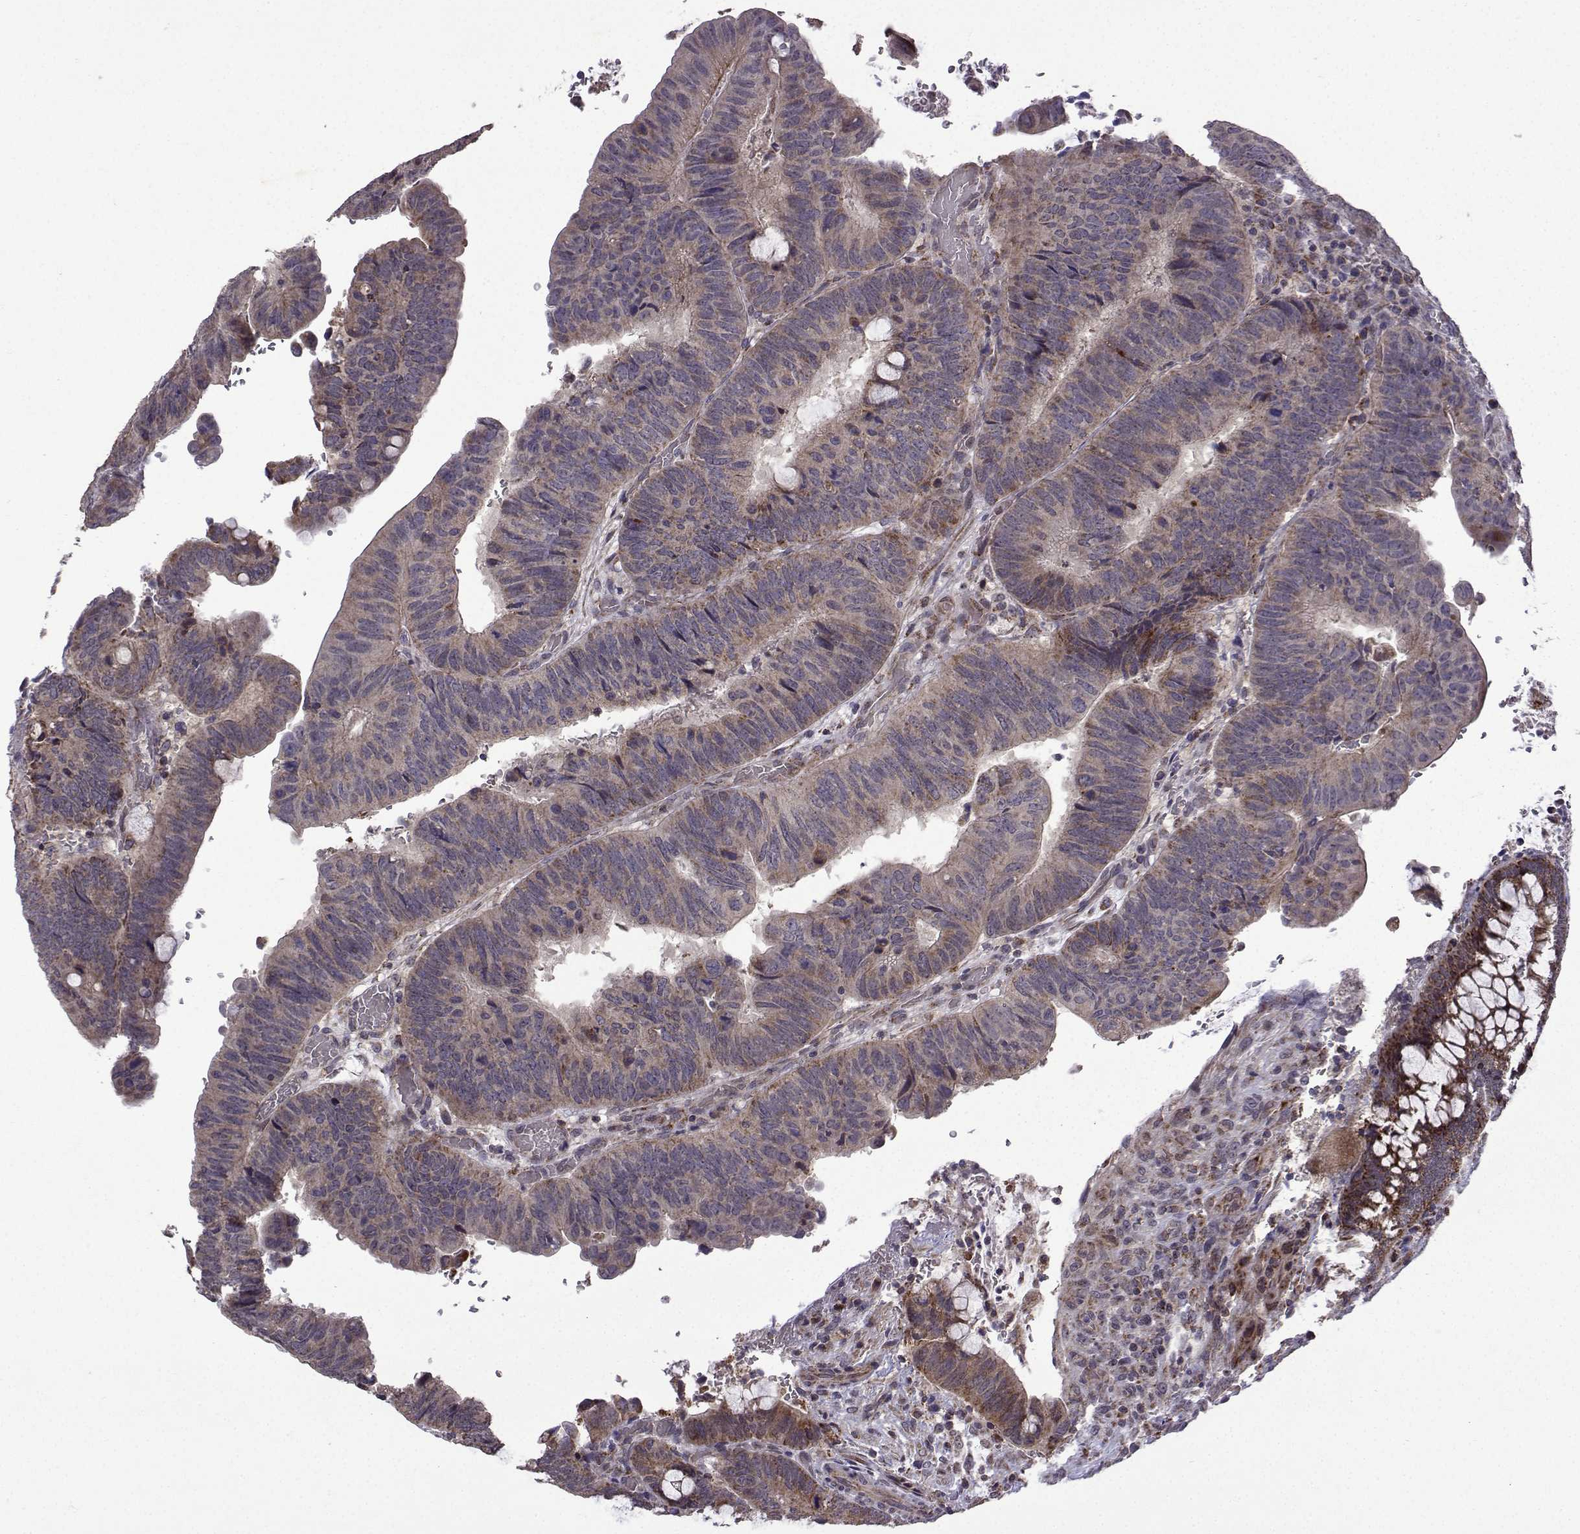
{"staining": {"intensity": "strong", "quantity": "<25%", "location": "cytoplasmic/membranous"}, "tissue": "colorectal cancer", "cell_type": "Tumor cells", "image_type": "cancer", "snomed": [{"axis": "morphology", "description": "Normal tissue, NOS"}, {"axis": "morphology", "description": "Adenocarcinoma, NOS"}, {"axis": "topography", "description": "Rectum"}], "caption": "Colorectal cancer stained for a protein (brown) reveals strong cytoplasmic/membranous positive positivity in approximately <25% of tumor cells.", "gene": "TAB2", "patient": {"sex": "male", "age": 92}}